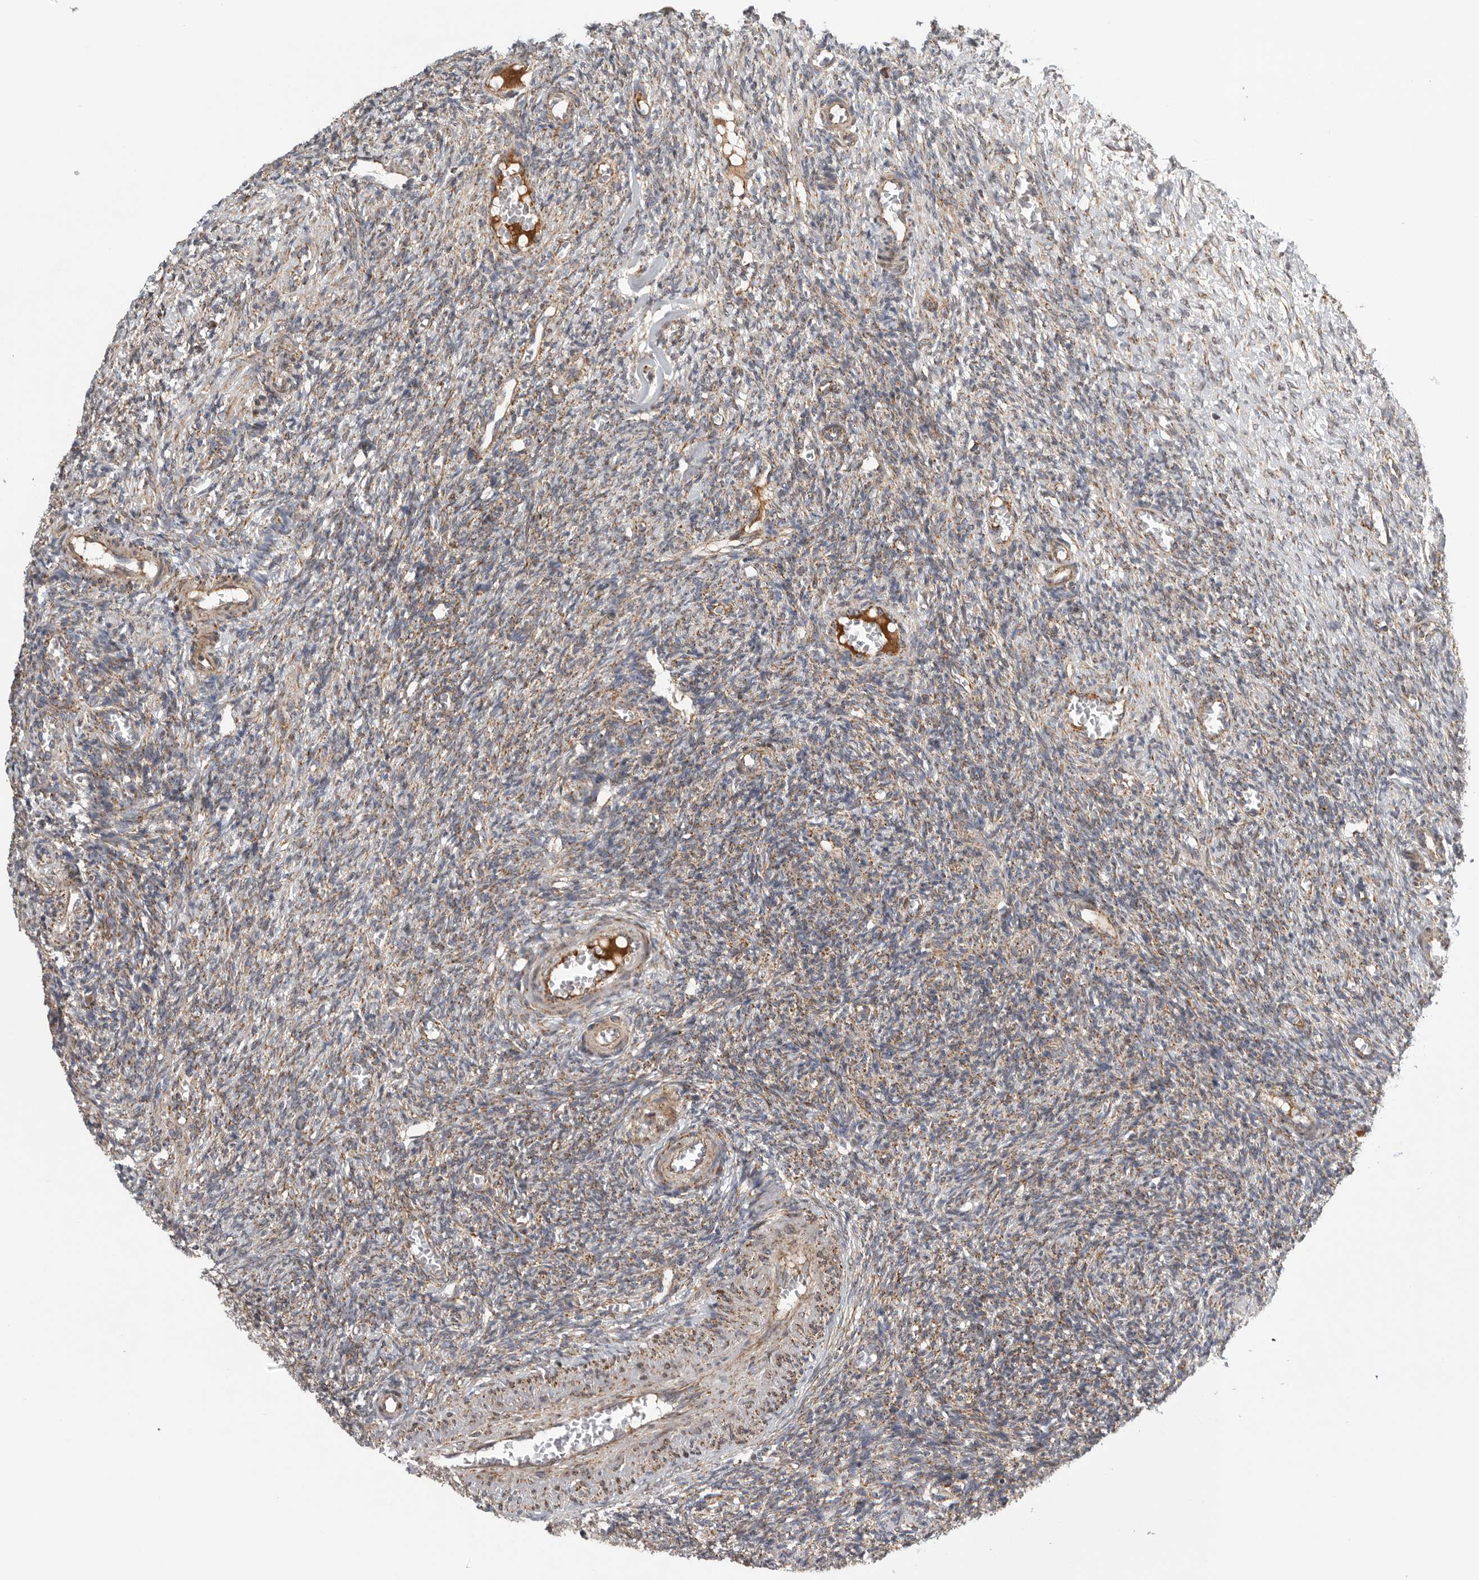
{"staining": {"intensity": "strong", "quantity": "<25%", "location": "cytoplasmic/membranous"}, "tissue": "ovary", "cell_type": "Ovarian stroma cells", "image_type": "normal", "snomed": [{"axis": "morphology", "description": "Normal tissue, NOS"}, {"axis": "topography", "description": "Ovary"}], "caption": "Immunohistochemical staining of unremarkable human ovary exhibits medium levels of strong cytoplasmic/membranous positivity in about <25% of ovarian stroma cells.", "gene": "FKBP8", "patient": {"sex": "female", "age": 27}}